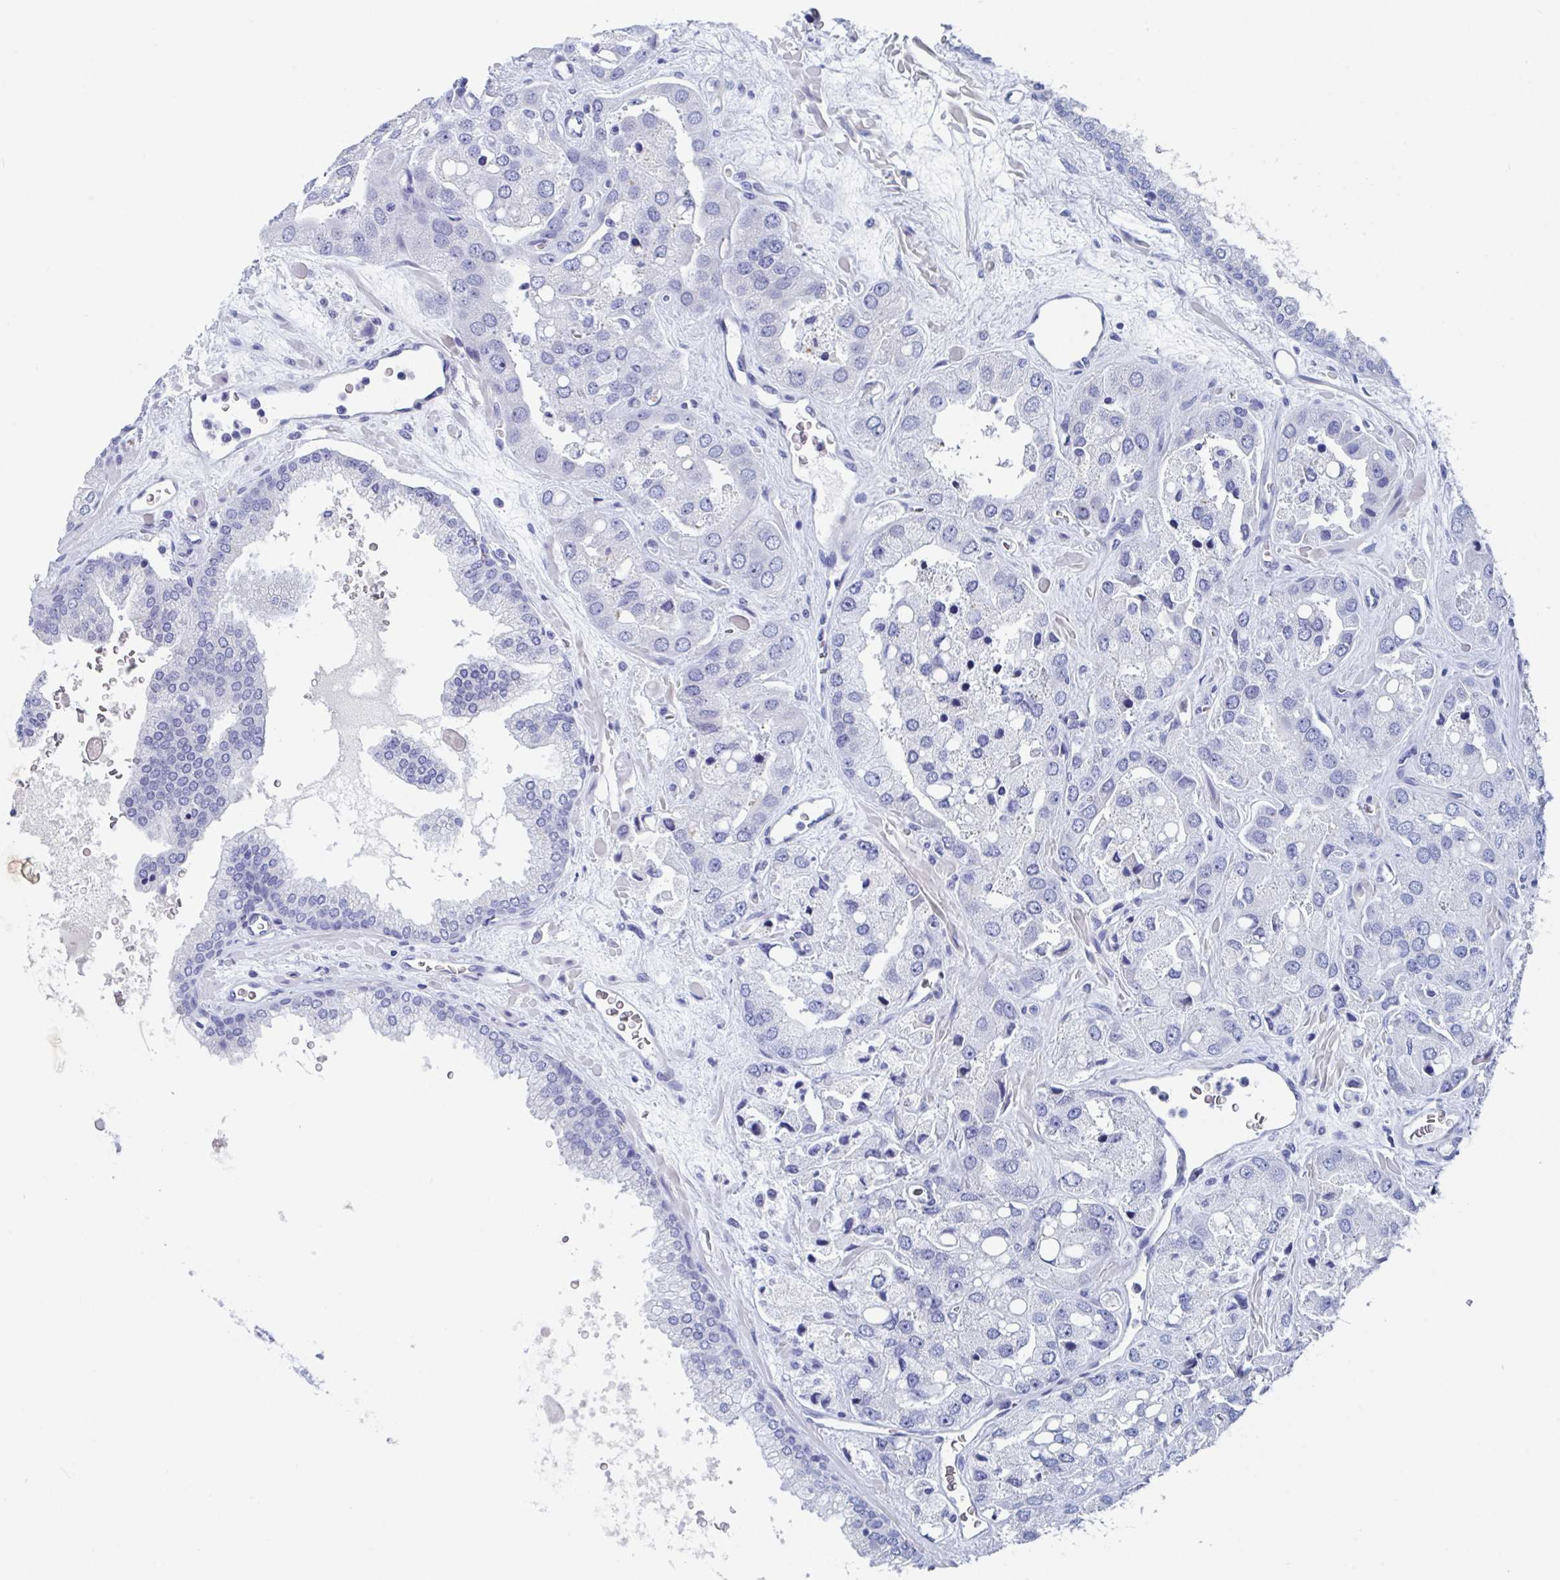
{"staining": {"intensity": "negative", "quantity": "none", "location": "none"}, "tissue": "prostate cancer", "cell_type": "Tumor cells", "image_type": "cancer", "snomed": [{"axis": "morphology", "description": "Normal tissue, NOS"}, {"axis": "morphology", "description": "Adenocarcinoma, High grade"}, {"axis": "topography", "description": "Prostate"}, {"axis": "topography", "description": "Peripheral nerve tissue"}], "caption": "IHC histopathology image of human adenocarcinoma (high-grade) (prostate) stained for a protein (brown), which displays no expression in tumor cells.", "gene": "NT5C3B", "patient": {"sex": "male", "age": 68}}